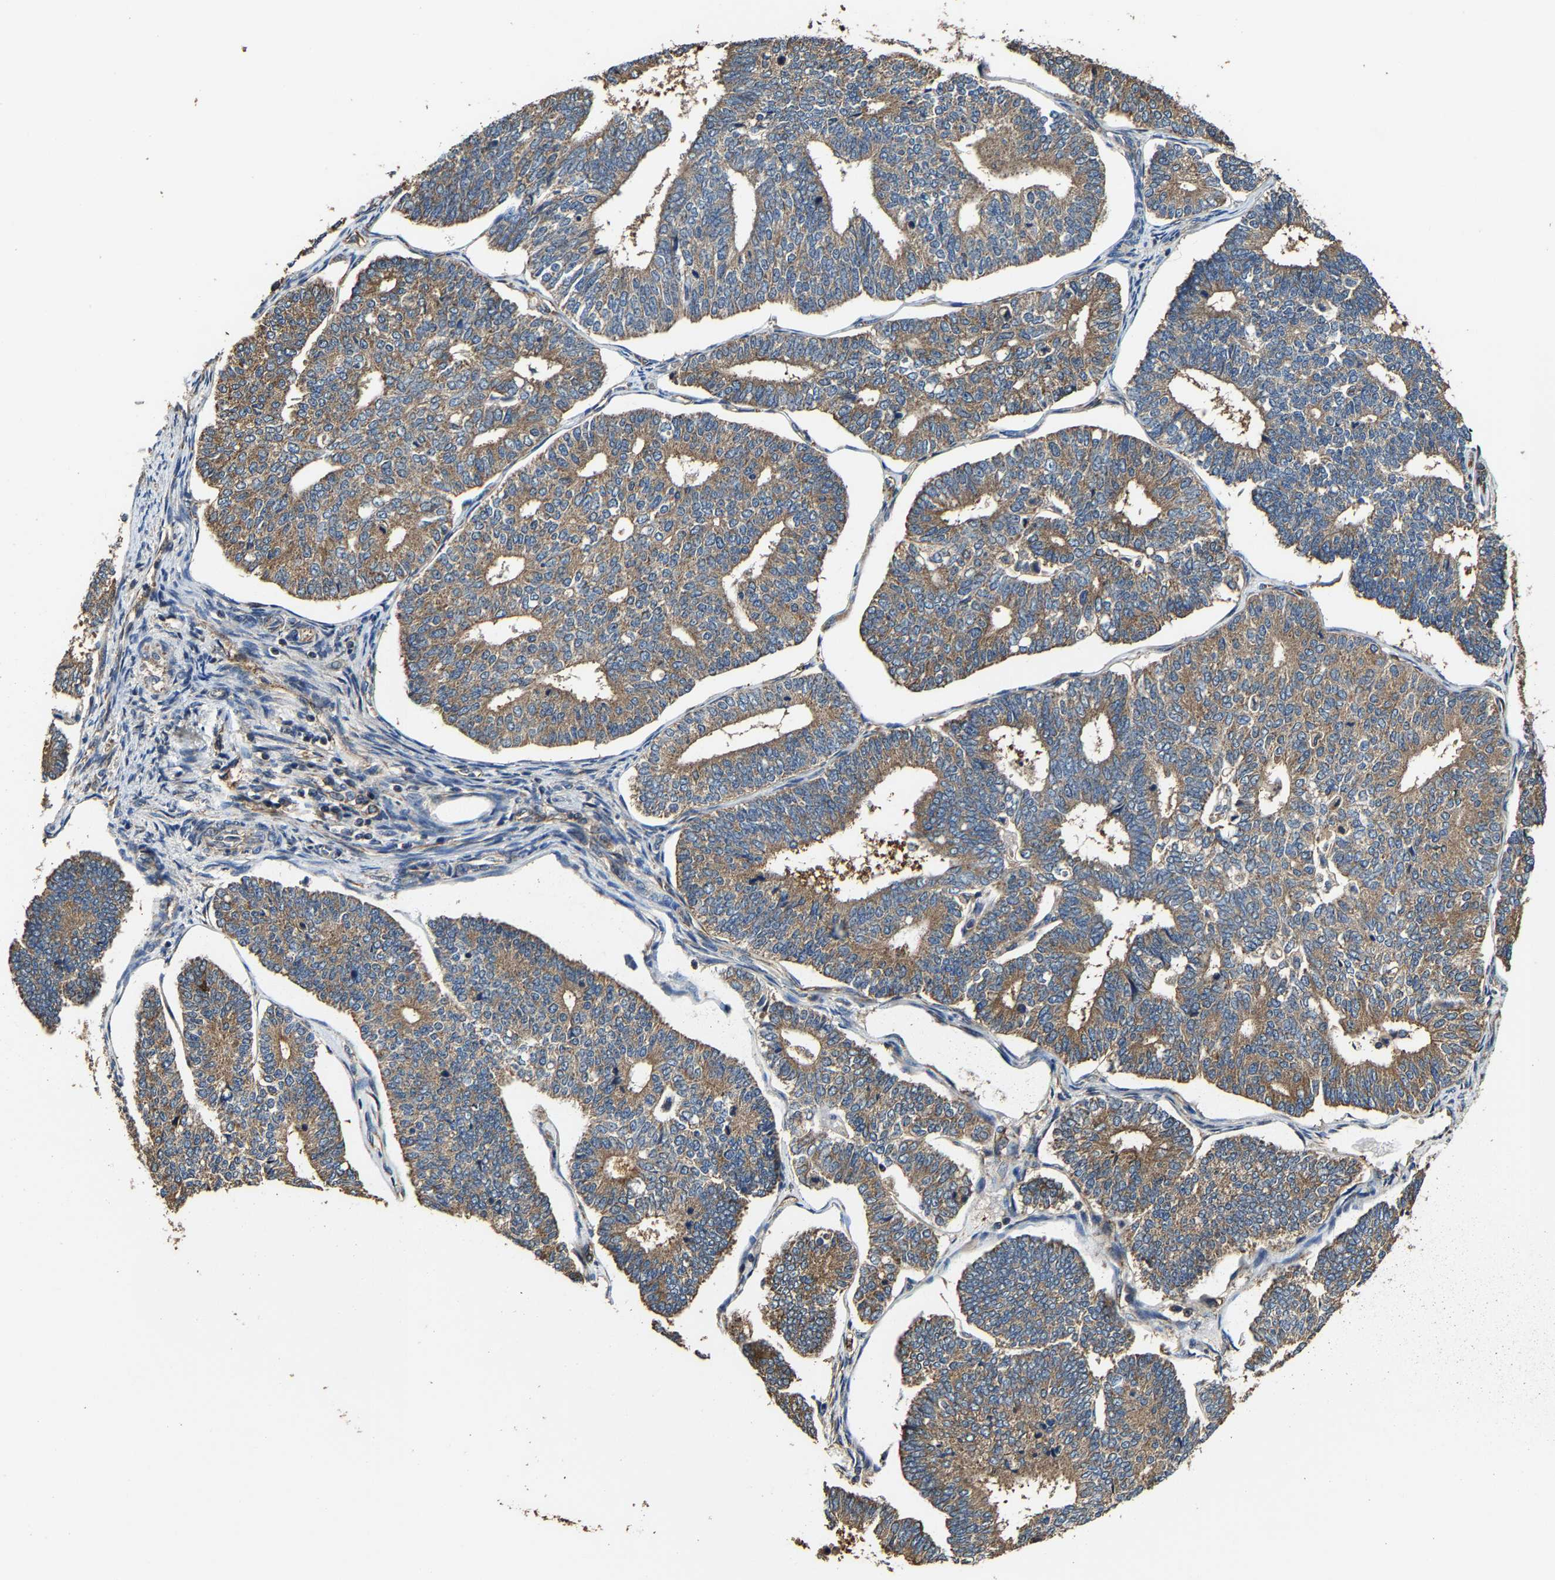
{"staining": {"intensity": "moderate", "quantity": ">75%", "location": "cytoplasmic/membranous"}, "tissue": "endometrial cancer", "cell_type": "Tumor cells", "image_type": "cancer", "snomed": [{"axis": "morphology", "description": "Adenocarcinoma, NOS"}, {"axis": "topography", "description": "Endometrium"}], "caption": "Approximately >75% of tumor cells in endometrial adenocarcinoma exhibit moderate cytoplasmic/membranous protein expression as visualized by brown immunohistochemical staining.", "gene": "GFRA3", "patient": {"sex": "female", "age": 70}}